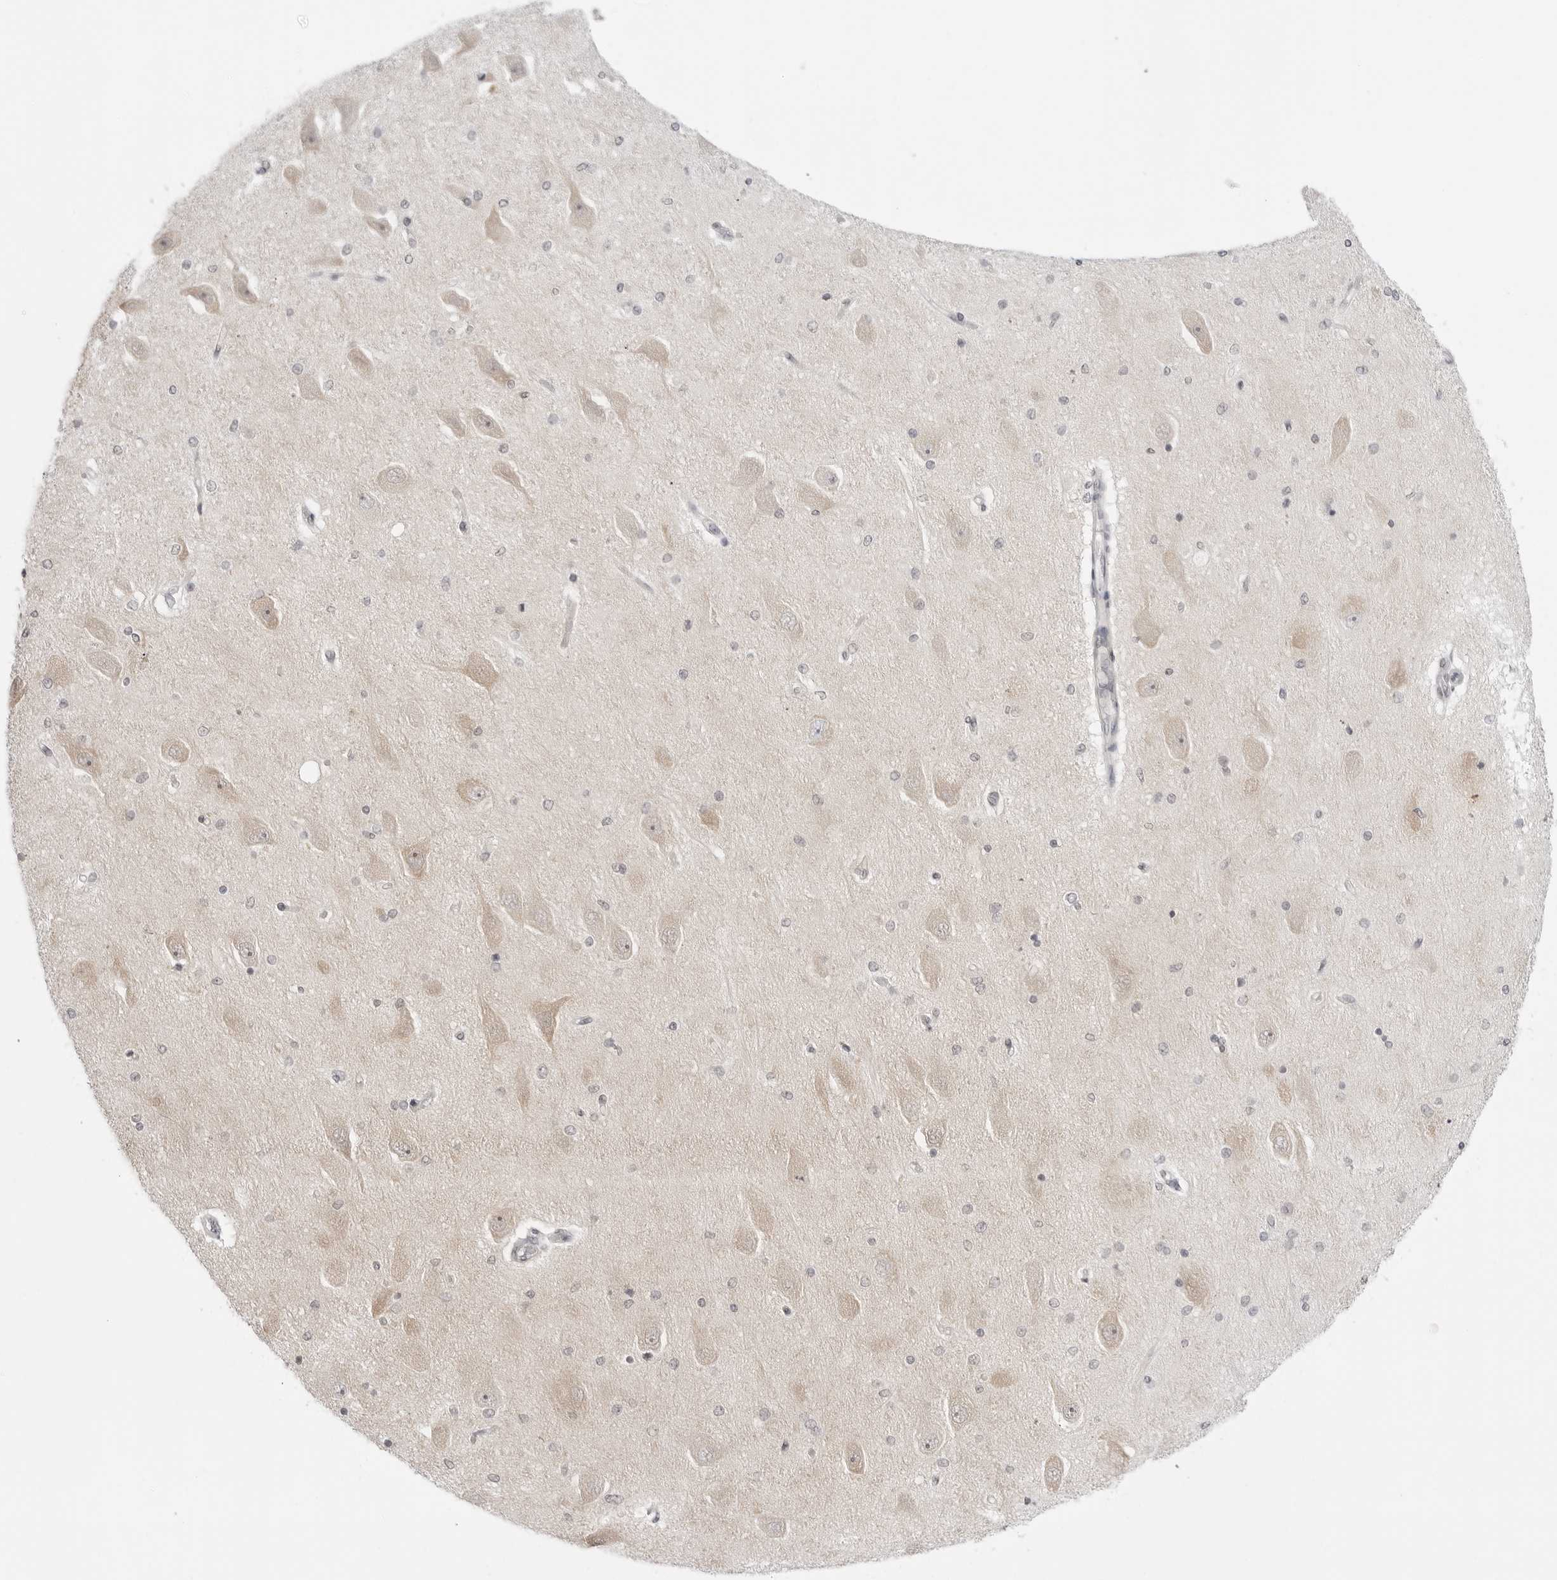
{"staining": {"intensity": "negative", "quantity": "none", "location": "none"}, "tissue": "hippocampus", "cell_type": "Glial cells", "image_type": "normal", "snomed": [{"axis": "morphology", "description": "Normal tissue, NOS"}, {"axis": "topography", "description": "Hippocampus"}], "caption": "A high-resolution histopathology image shows IHC staining of unremarkable hippocampus, which shows no significant staining in glial cells. The staining is performed using DAB brown chromogen with nuclei counter-stained in using hematoxylin.", "gene": "PPP2R5C", "patient": {"sex": "female", "age": 54}}